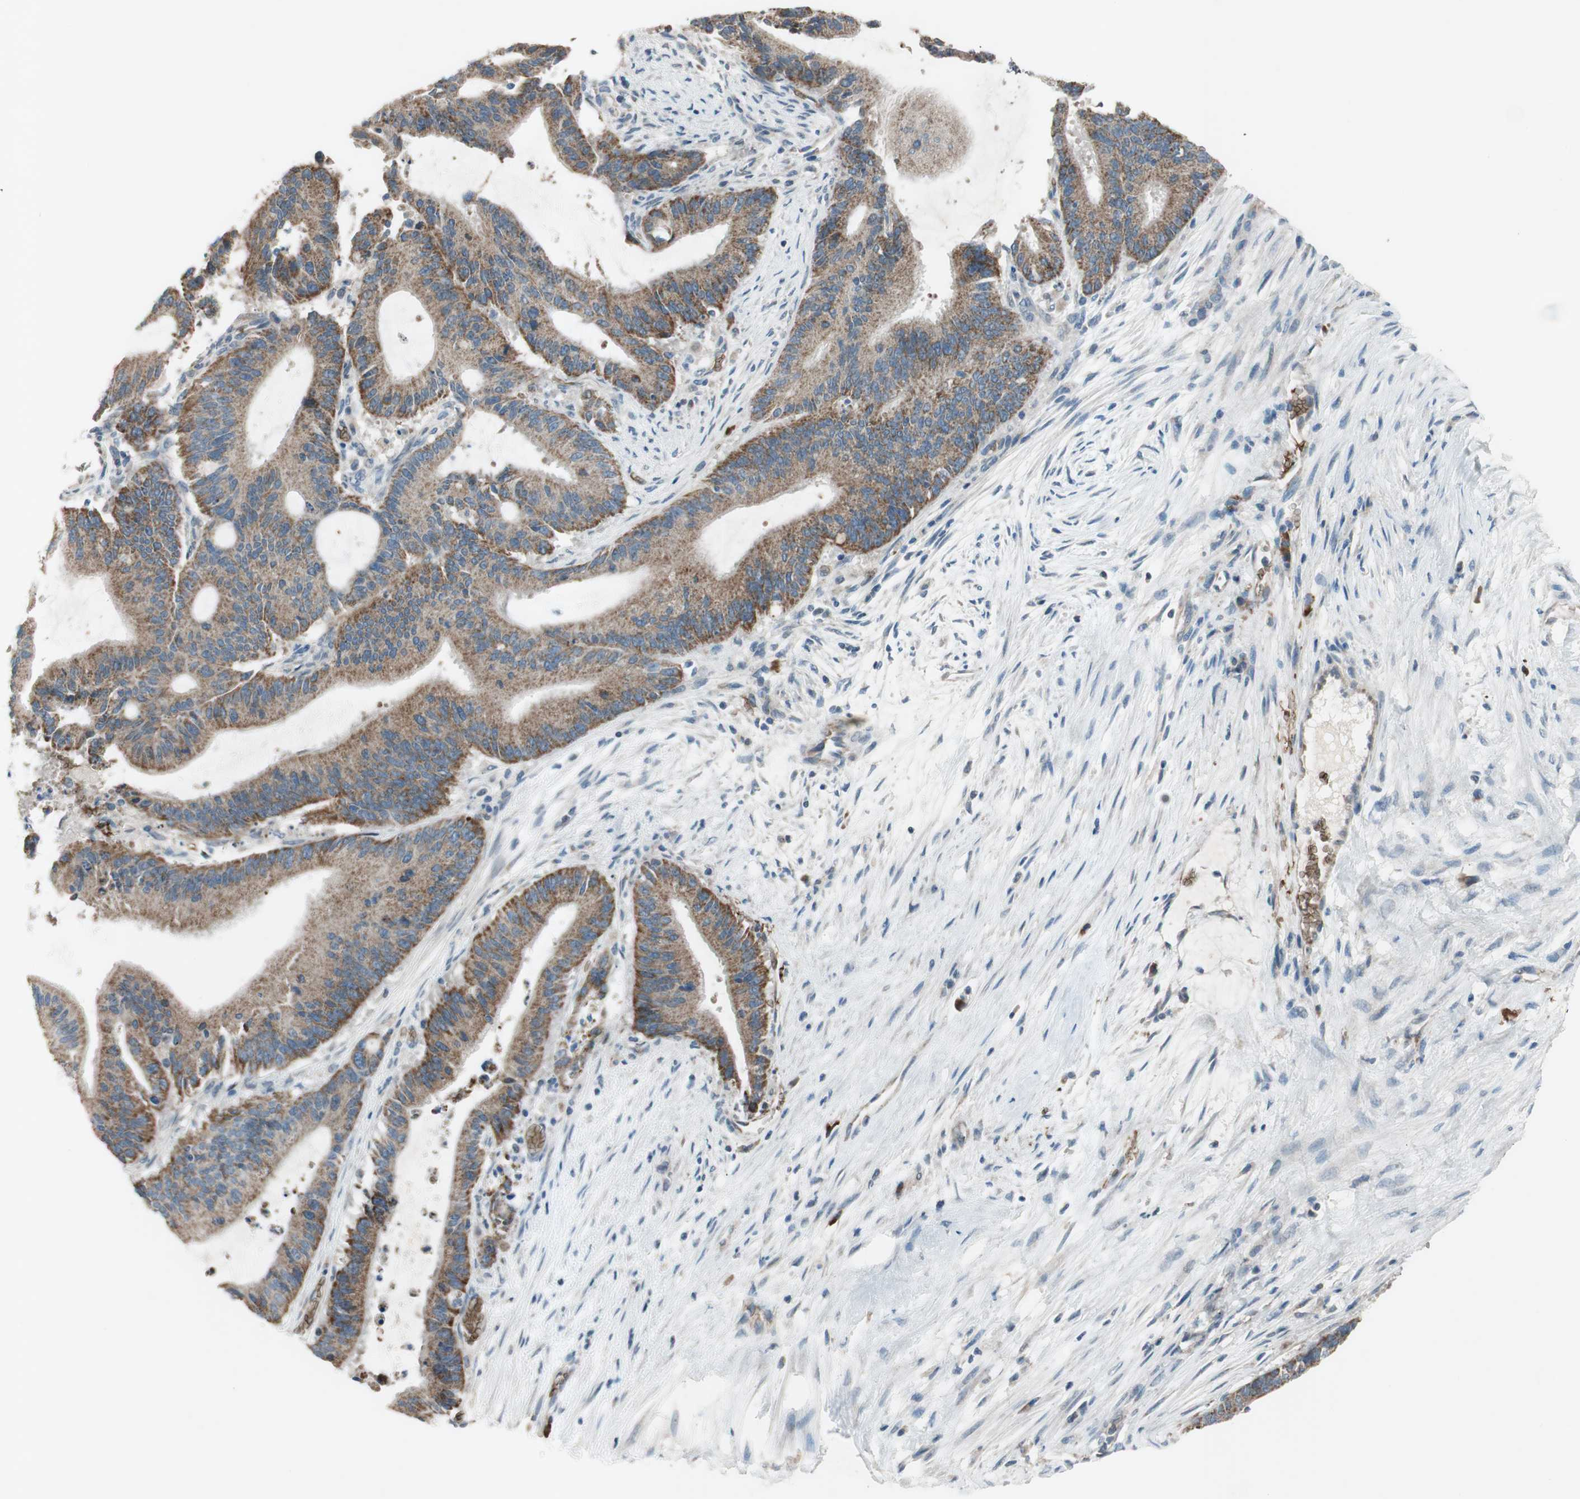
{"staining": {"intensity": "moderate", "quantity": ">75%", "location": "cytoplasmic/membranous"}, "tissue": "liver cancer", "cell_type": "Tumor cells", "image_type": "cancer", "snomed": [{"axis": "morphology", "description": "Cholangiocarcinoma"}, {"axis": "topography", "description": "Liver"}], "caption": "Liver cancer (cholangiocarcinoma) stained with immunohistochemistry (IHC) shows moderate cytoplasmic/membranous expression in about >75% of tumor cells.", "gene": "GYPC", "patient": {"sex": "female", "age": 73}}